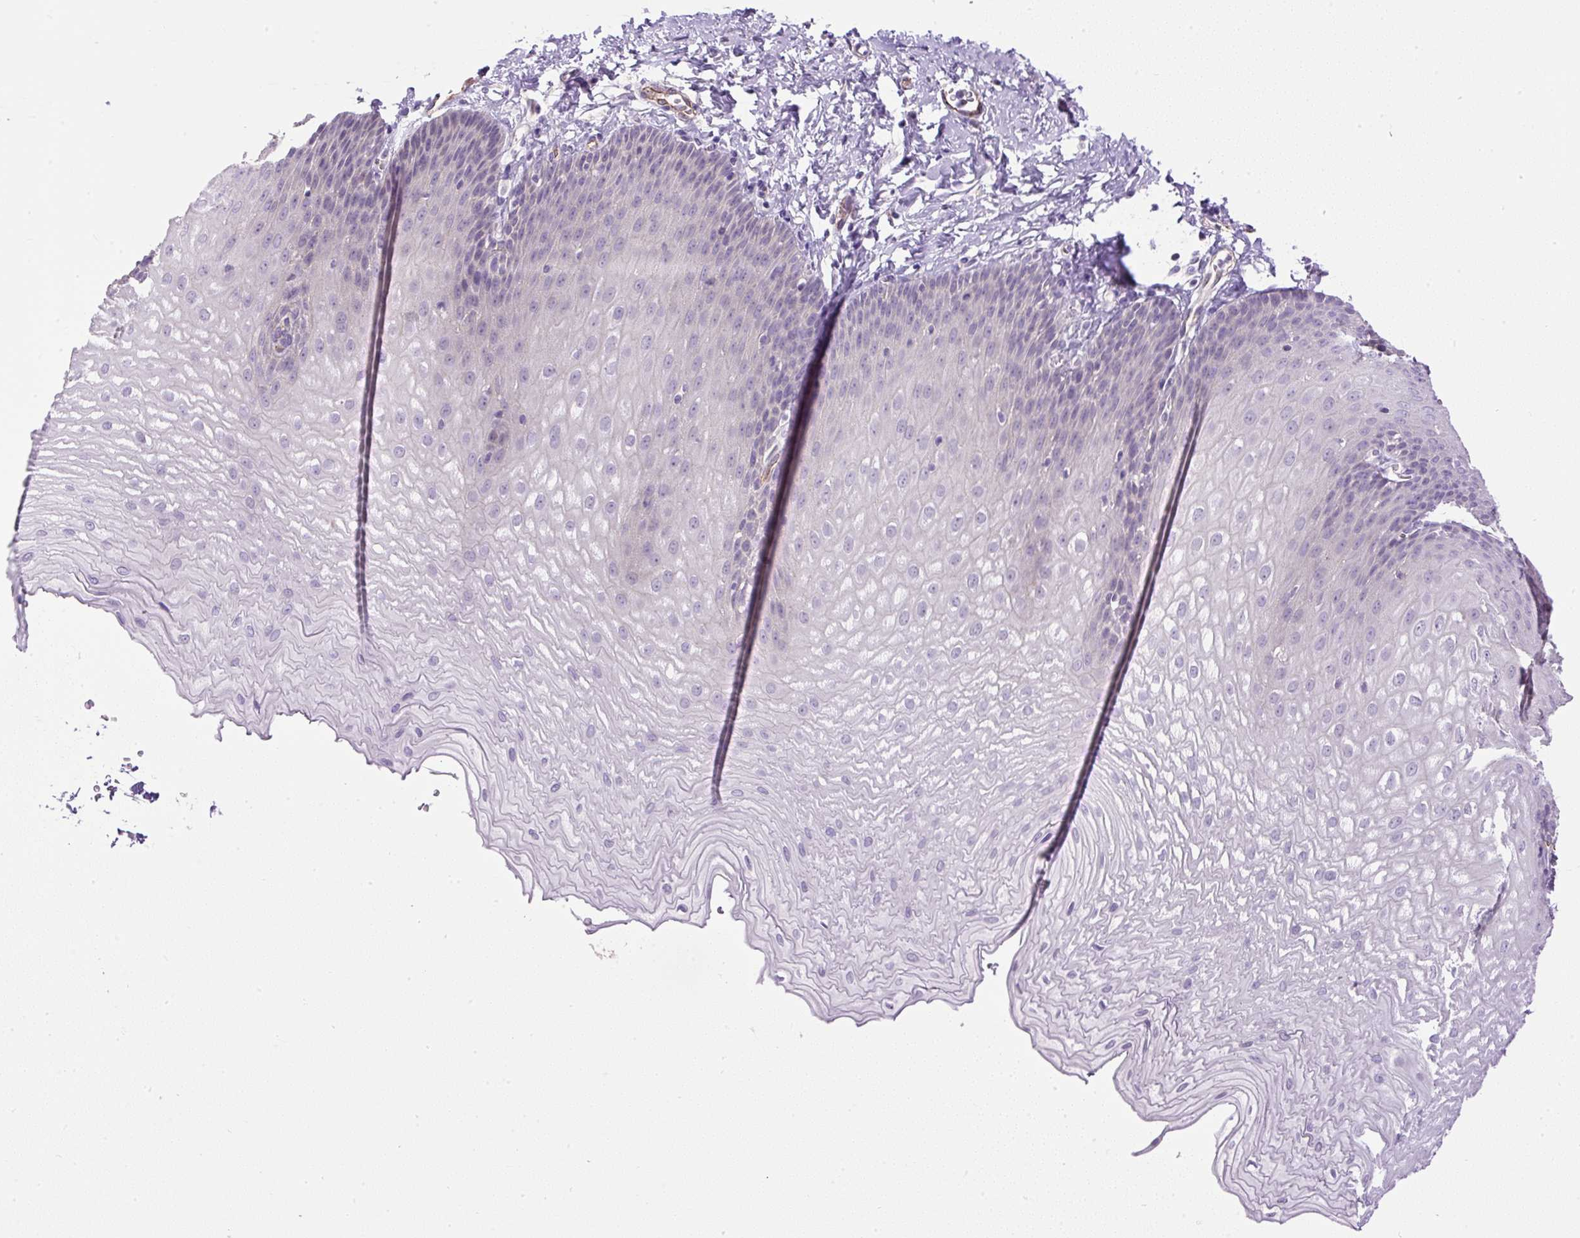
{"staining": {"intensity": "negative", "quantity": "none", "location": "none"}, "tissue": "esophagus", "cell_type": "Squamous epithelial cells", "image_type": "normal", "snomed": [{"axis": "morphology", "description": "Normal tissue, NOS"}, {"axis": "topography", "description": "Esophagus"}], "caption": "IHC micrograph of unremarkable human esophagus stained for a protein (brown), which exhibits no staining in squamous epithelial cells.", "gene": "LEFTY1", "patient": {"sex": "male", "age": 70}}